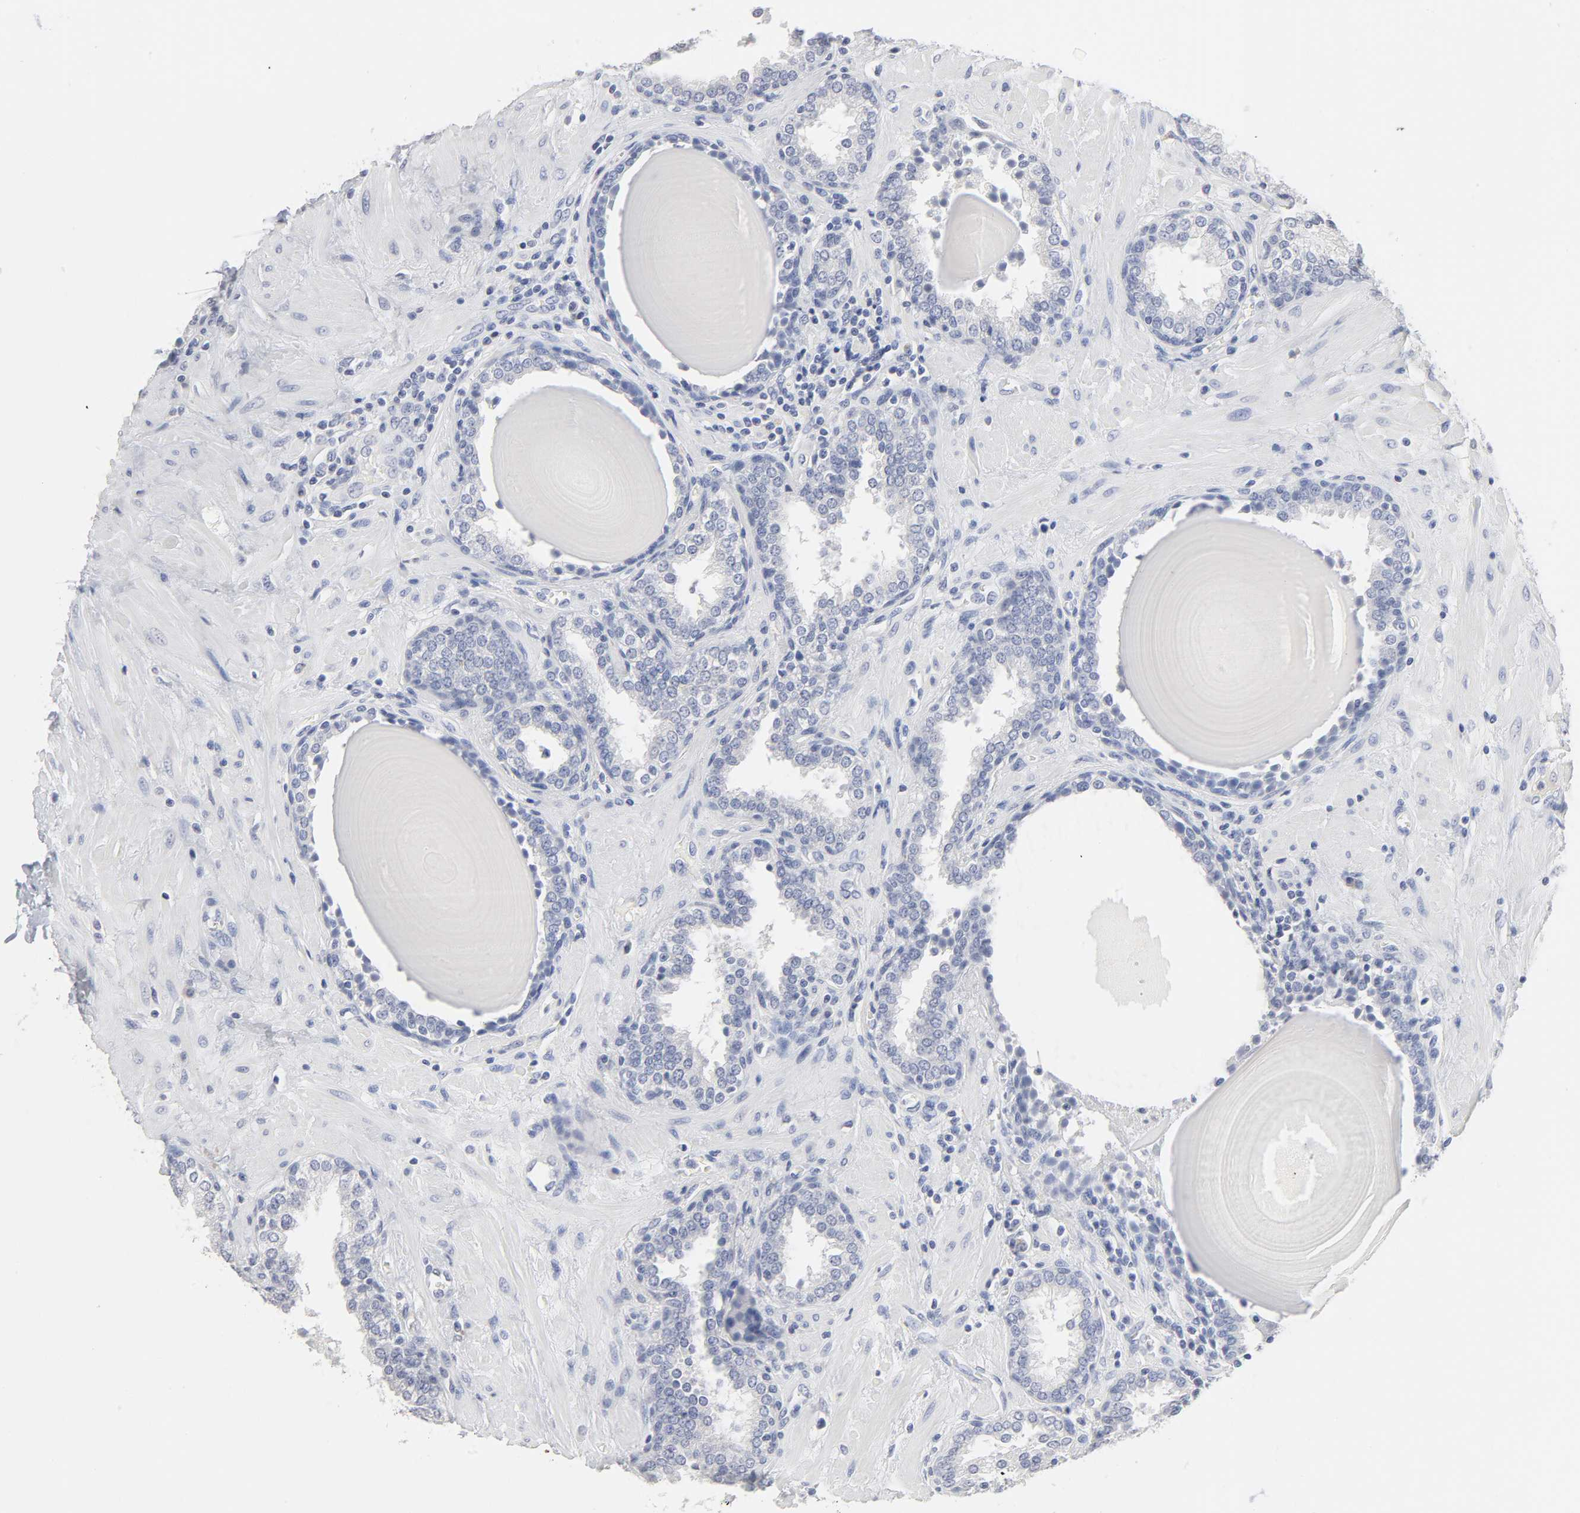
{"staining": {"intensity": "negative", "quantity": "none", "location": "none"}, "tissue": "prostate", "cell_type": "Glandular cells", "image_type": "normal", "snomed": [{"axis": "morphology", "description": "Normal tissue, NOS"}, {"axis": "topography", "description": "Prostate"}], "caption": "Glandular cells are negative for protein expression in unremarkable human prostate. The staining is performed using DAB brown chromogen with nuclei counter-stained in using hematoxylin.", "gene": "SLCO1B3", "patient": {"sex": "male", "age": 51}}